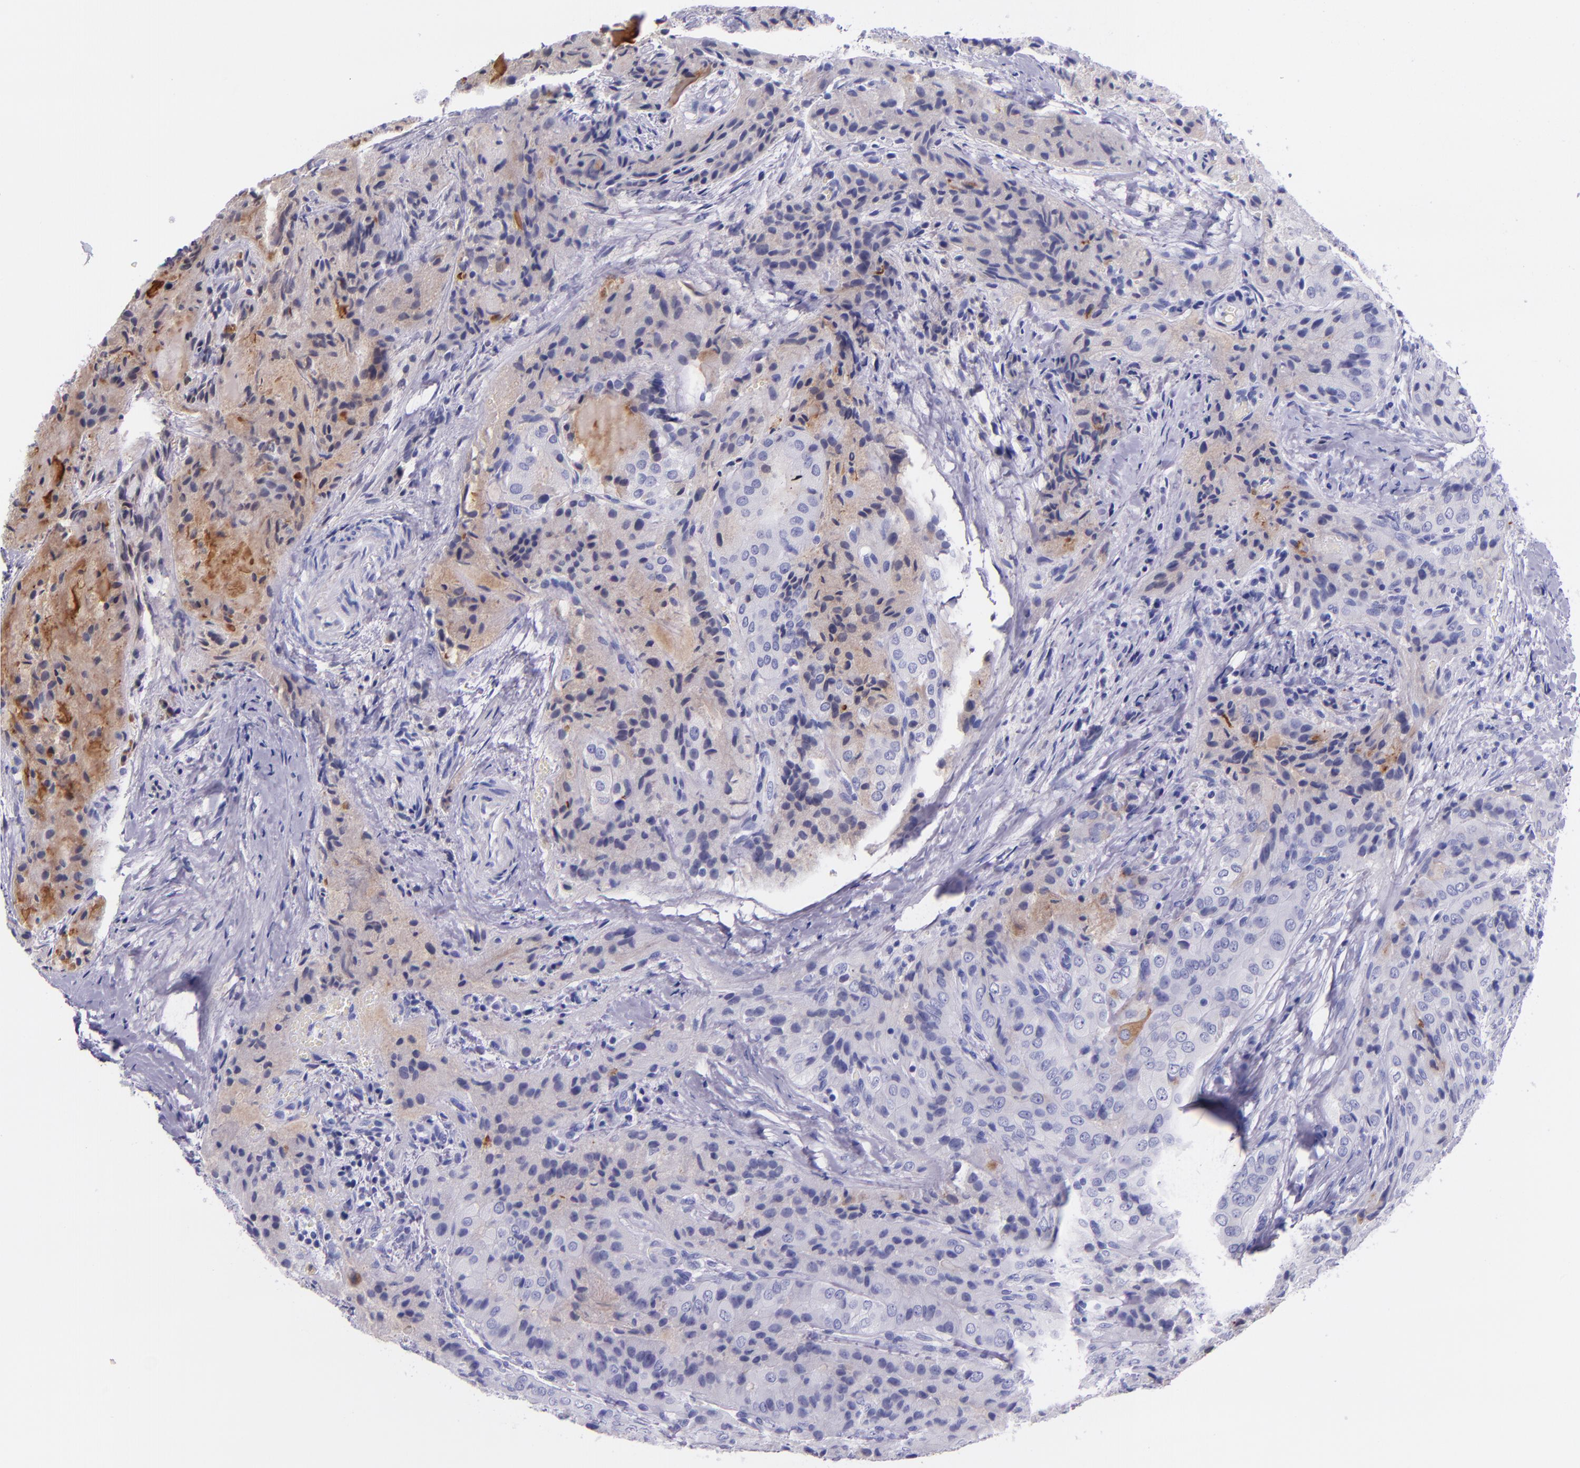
{"staining": {"intensity": "weak", "quantity": "25%-75%", "location": "cytoplasmic/membranous"}, "tissue": "thyroid cancer", "cell_type": "Tumor cells", "image_type": "cancer", "snomed": [{"axis": "morphology", "description": "Papillary adenocarcinoma, NOS"}, {"axis": "topography", "description": "Thyroid gland"}], "caption": "Weak cytoplasmic/membranous positivity for a protein is identified in about 25%-75% of tumor cells of thyroid papillary adenocarcinoma using immunohistochemistry.", "gene": "SLPI", "patient": {"sex": "female", "age": 71}}